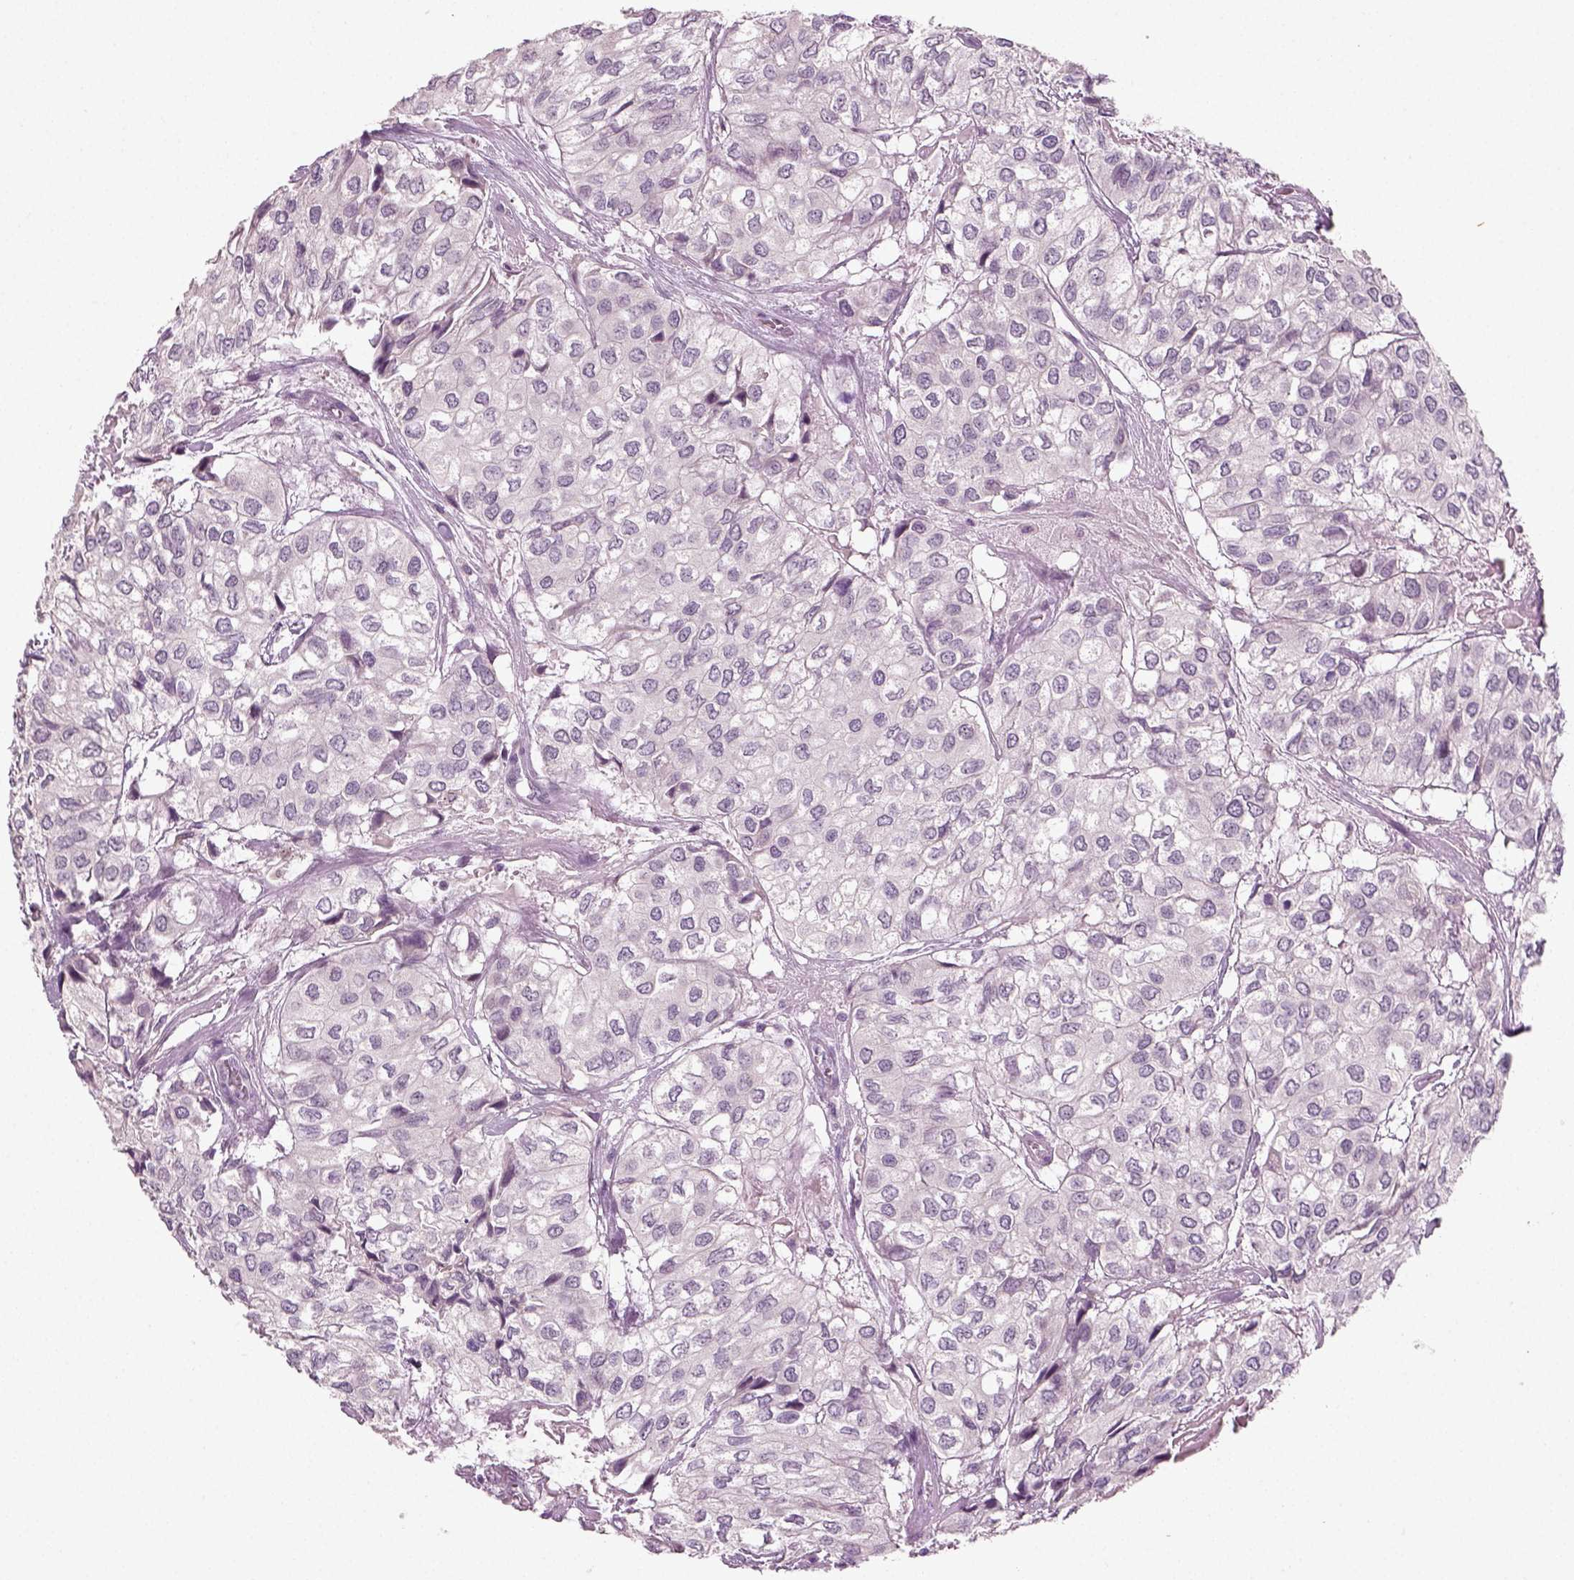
{"staining": {"intensity": "negative", "quantity": "none", "location": "none"}, "tissue": "urothelial cancer", "cell_type": "Tumor cells", "image_type": "cancer", "snomed": [{"axis": "morphology", "description": "Urothelial carcinoma, High grade"}, {"axis": "topography", "description": "Urinary bladder"}], "caption": "Immunohistochemistry (IHC) histopathology image of human urothelial cancer stained for a protein (brown), which exhibits no staining in tumor cells. The staining was performed using DAB (3,3'-diaminobenzidine) to visualize the protein expression in brown, while the nuclei were stained in blue with hematoxylin (Magnification: 20x).", "gene": "SYNGAP1", "patient": {"sex": "male", "age": 73}}